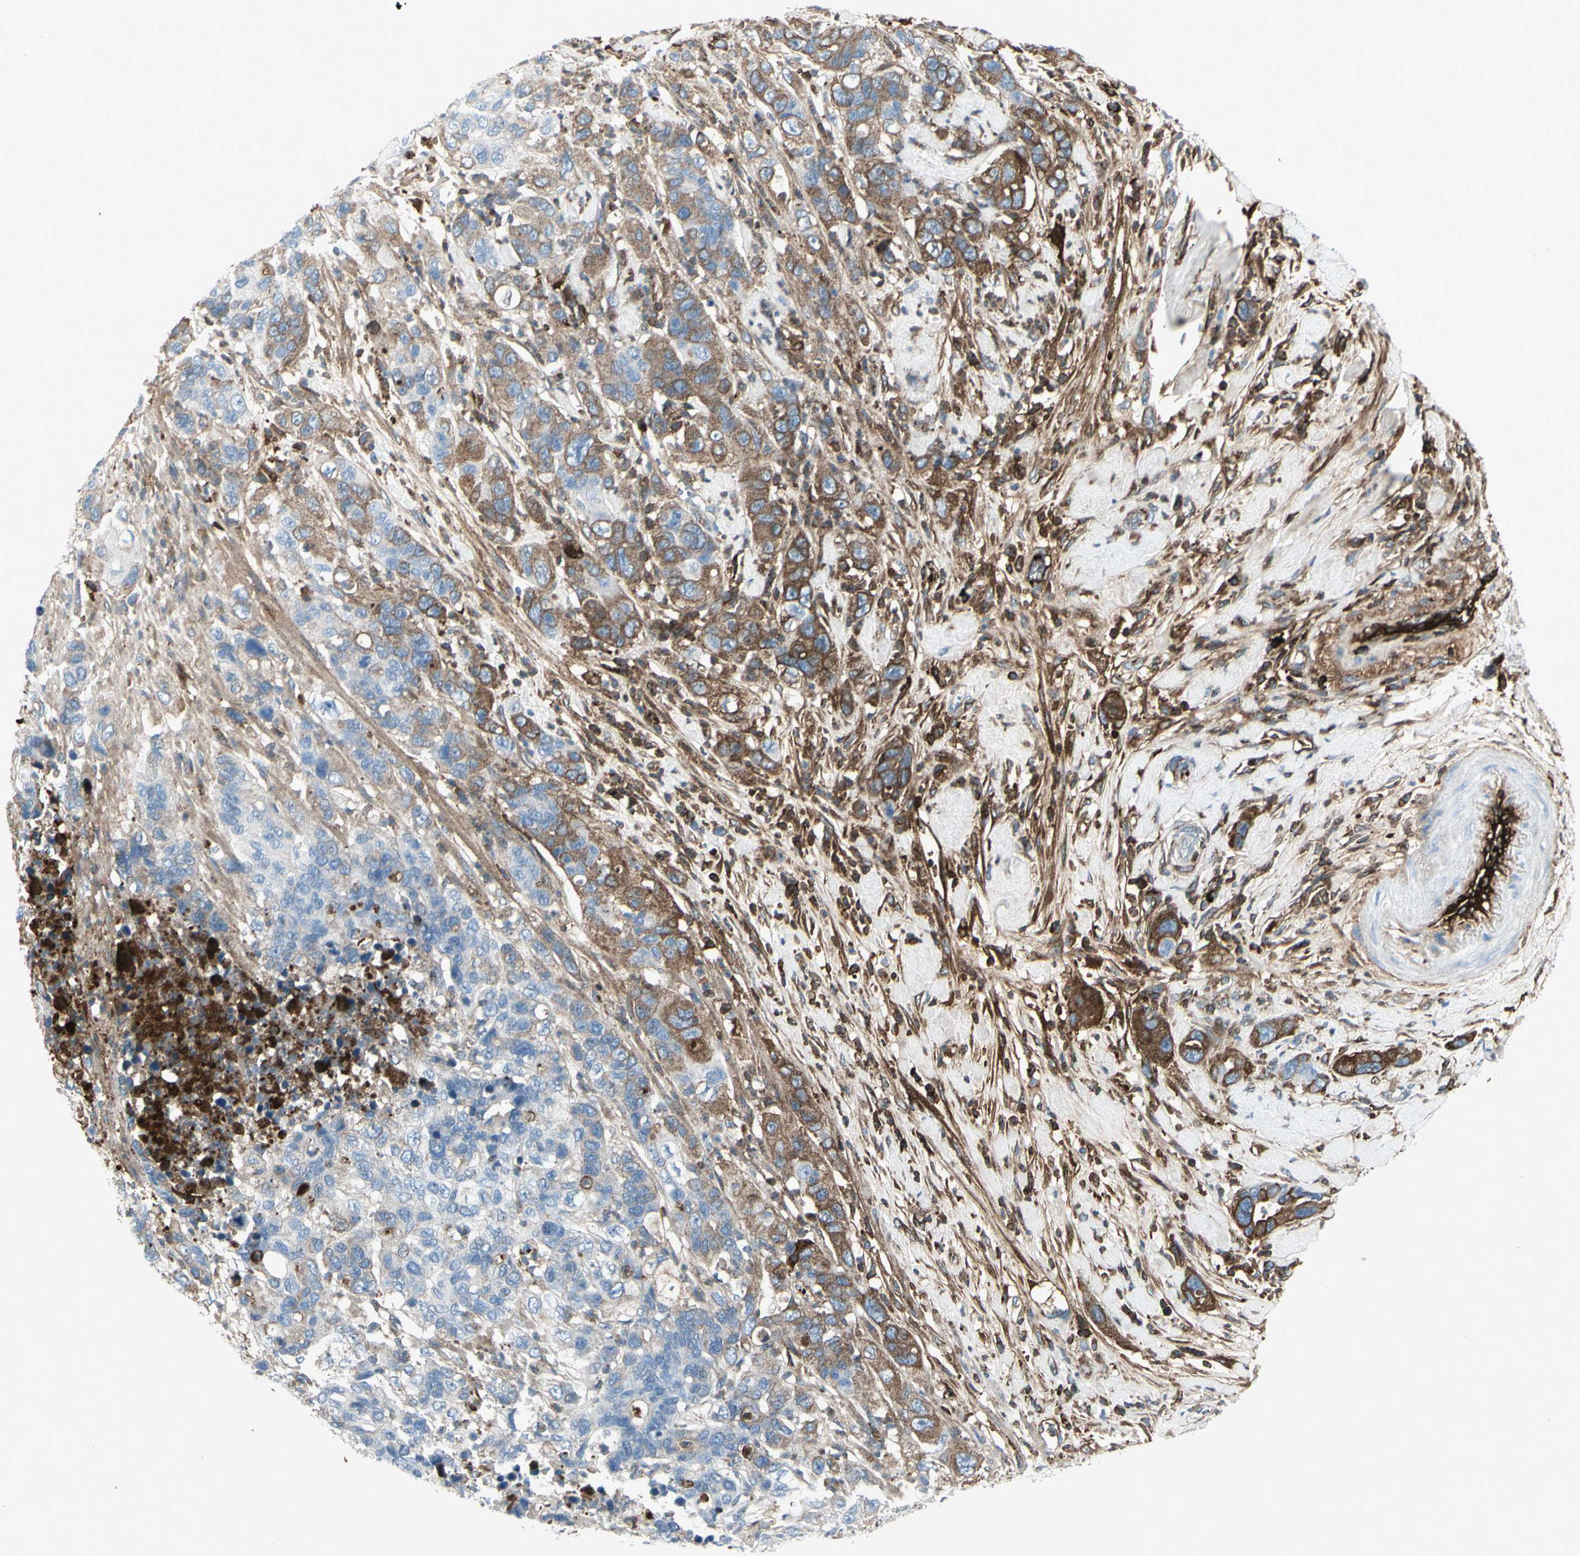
{"staining": {"intensity": "moderate", "quantity": "25%-75%", "location": "cytoplasmic/membranous"}, "tissue": "pancreatic cancer", "cell_type": "Tumor cells", "image_type": "cancer", "snomed": [{"axis": "morphology", "description": "Adenocarcinoma, NOS"}, {"axis": "topography", "description": "Pancreas"}], "caption": "An IHC photomicrograph of tumor tissue is shown. Protein staining in brown labels moderate cytoplasmic/membranous positivity in pancreatic cancer (adenocarcinoma) within tumor cells. (Brightfield microscopy of DAB IHC at high magnification).", "gene": "IGHG1", "patient": {"sex": "female", "age": 71}}